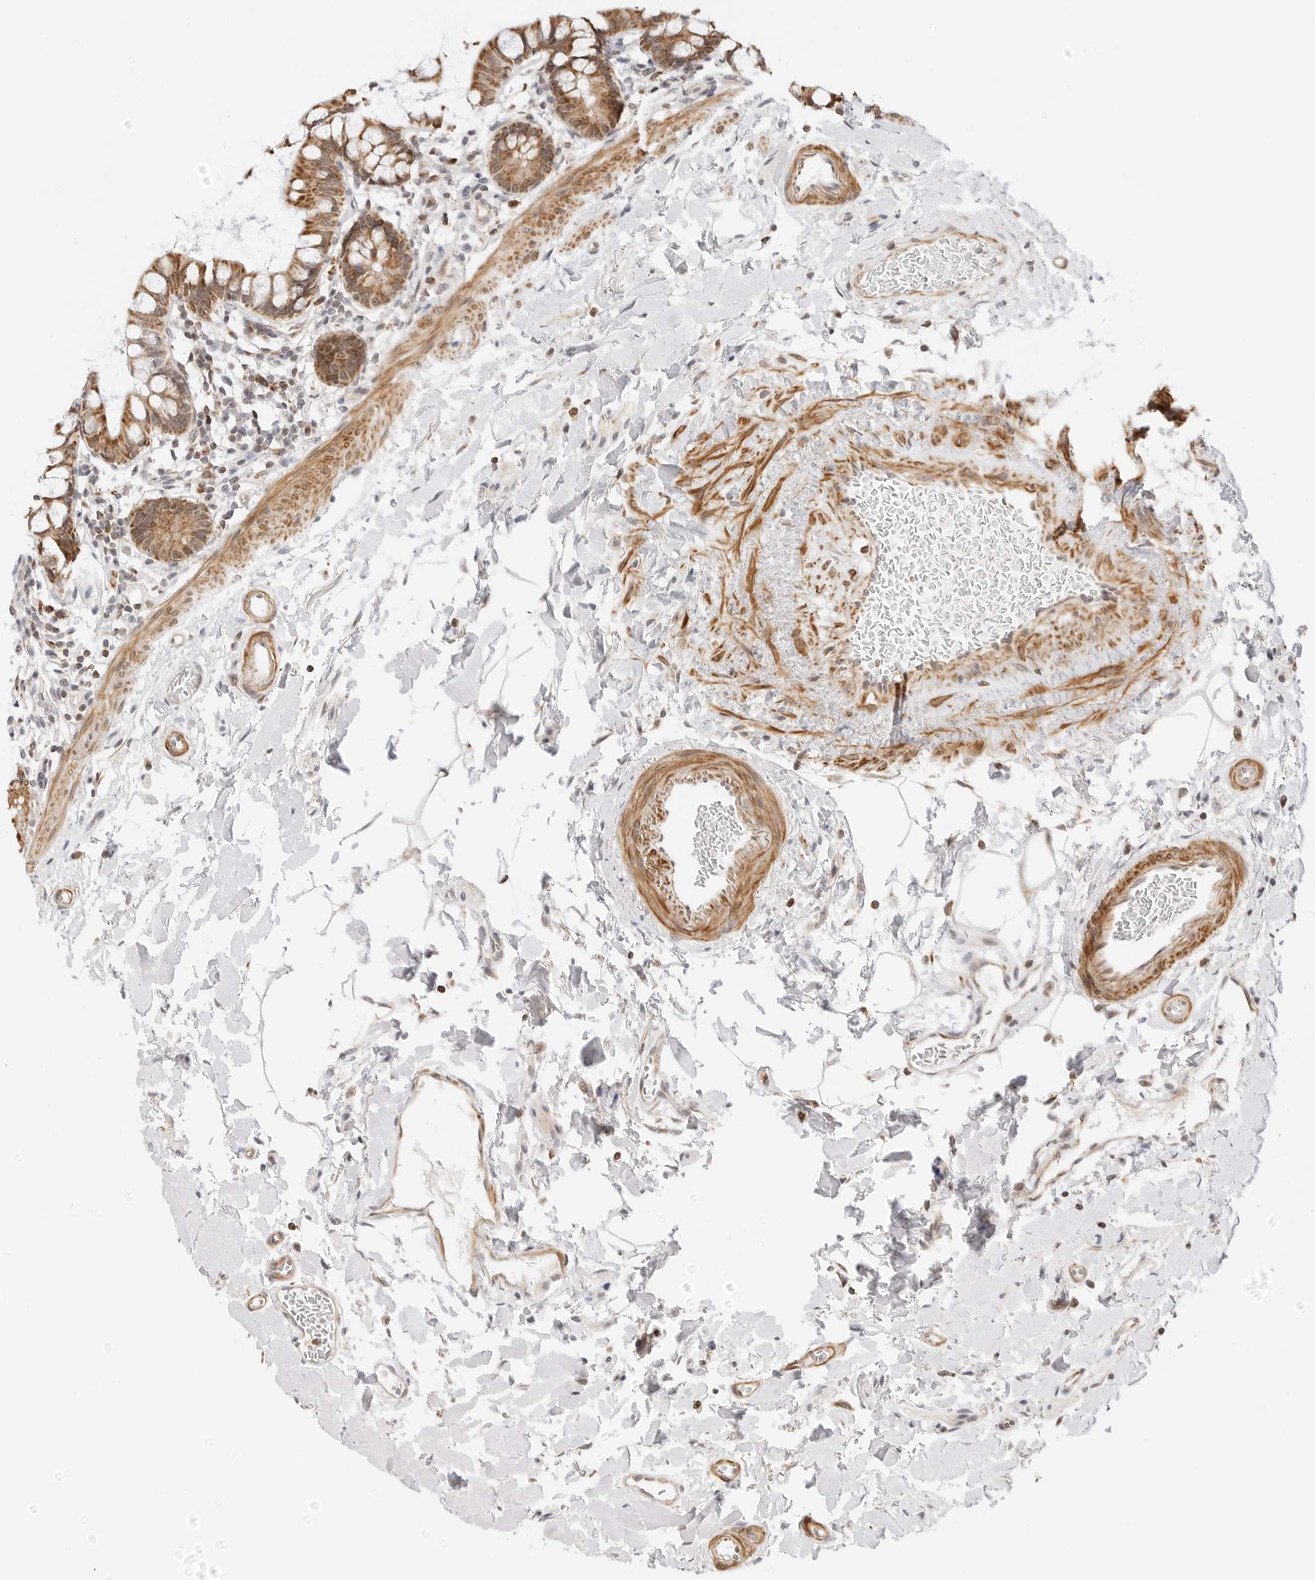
{"staining": {"intensity": "moderate", "quantity": ">75%", "location": "cytoplasmic/membranous"}, "tissue": "small intestine", "cell_type": "Glandular cells", "image_type": "normal", "snomed": [{"axis": "morphology", "description": "Normal tissue, NOS"}, {"axis": "topography", "description": "Small intestine"}], "caption": "Unremarkable small intestine shows moderate cytoplasmic/membranous expression in about >75% of glandular cells (Brightfield microscopy of DAB IHC at high magnification)..", "gene": "GORAB", "patient": {"sex": "female", "age": 84}}